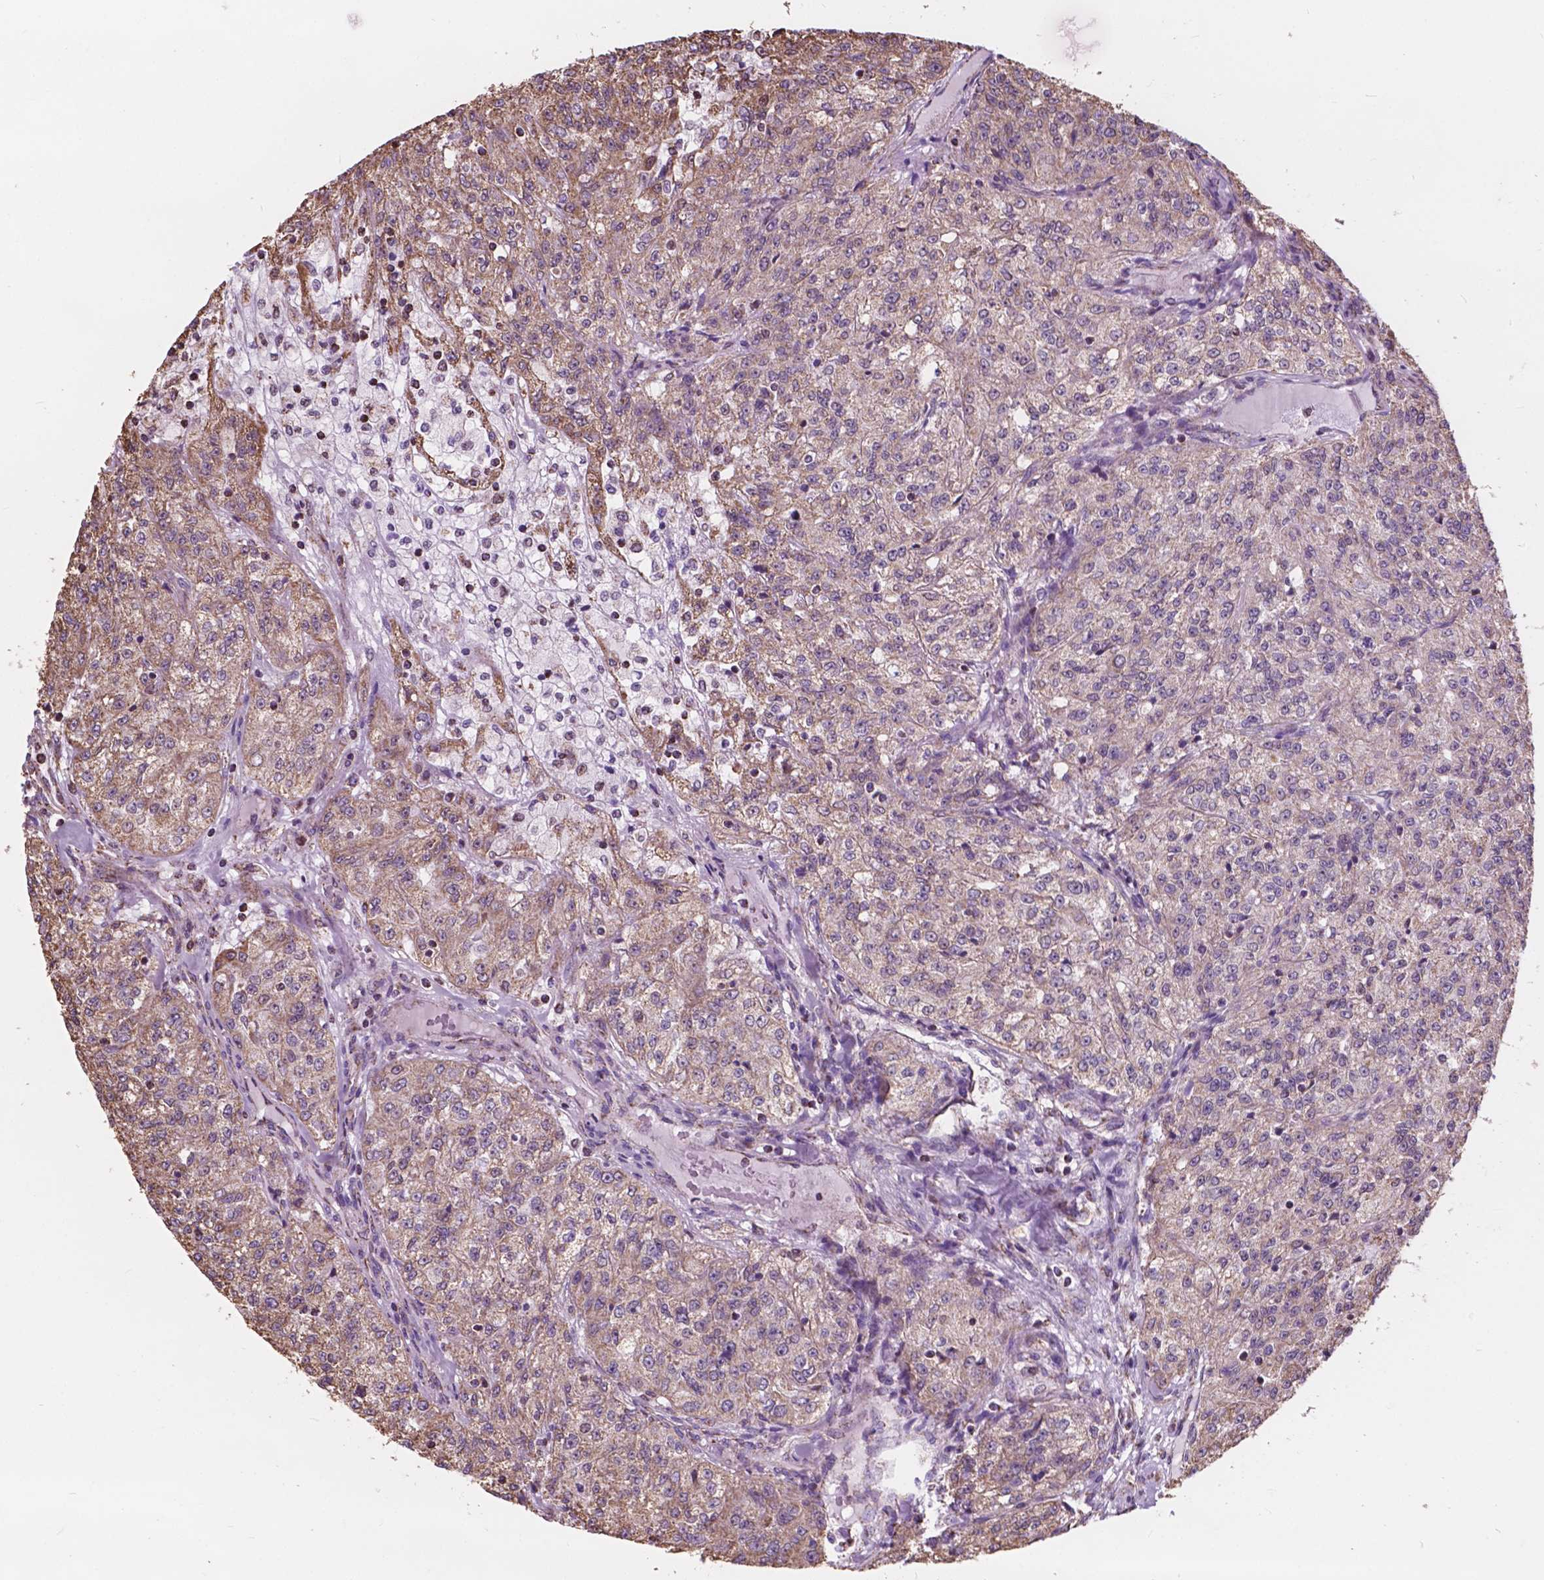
{"staining": {"intensity": "weak", "quantity": ">75%", "location": "cytoplasmic/membranous"}, "tissue": "renal cancer", "cell_type": "Tumor cells", "image_type": "cancer", "snomed": [{"axis": "morphology", "description": "Adenocarcinoma, NOS"}, {"axis": "topography", "description": "Kidney"}], "caption": "About >75% of tumor cells in adenocarcinoma (renal) exhibit weak cytoplasmic/membranous protein staining as visualized by brown immunohistochemical staining.", "gene": "SCOC", "patient": {"sex": "female", "age": 63}}